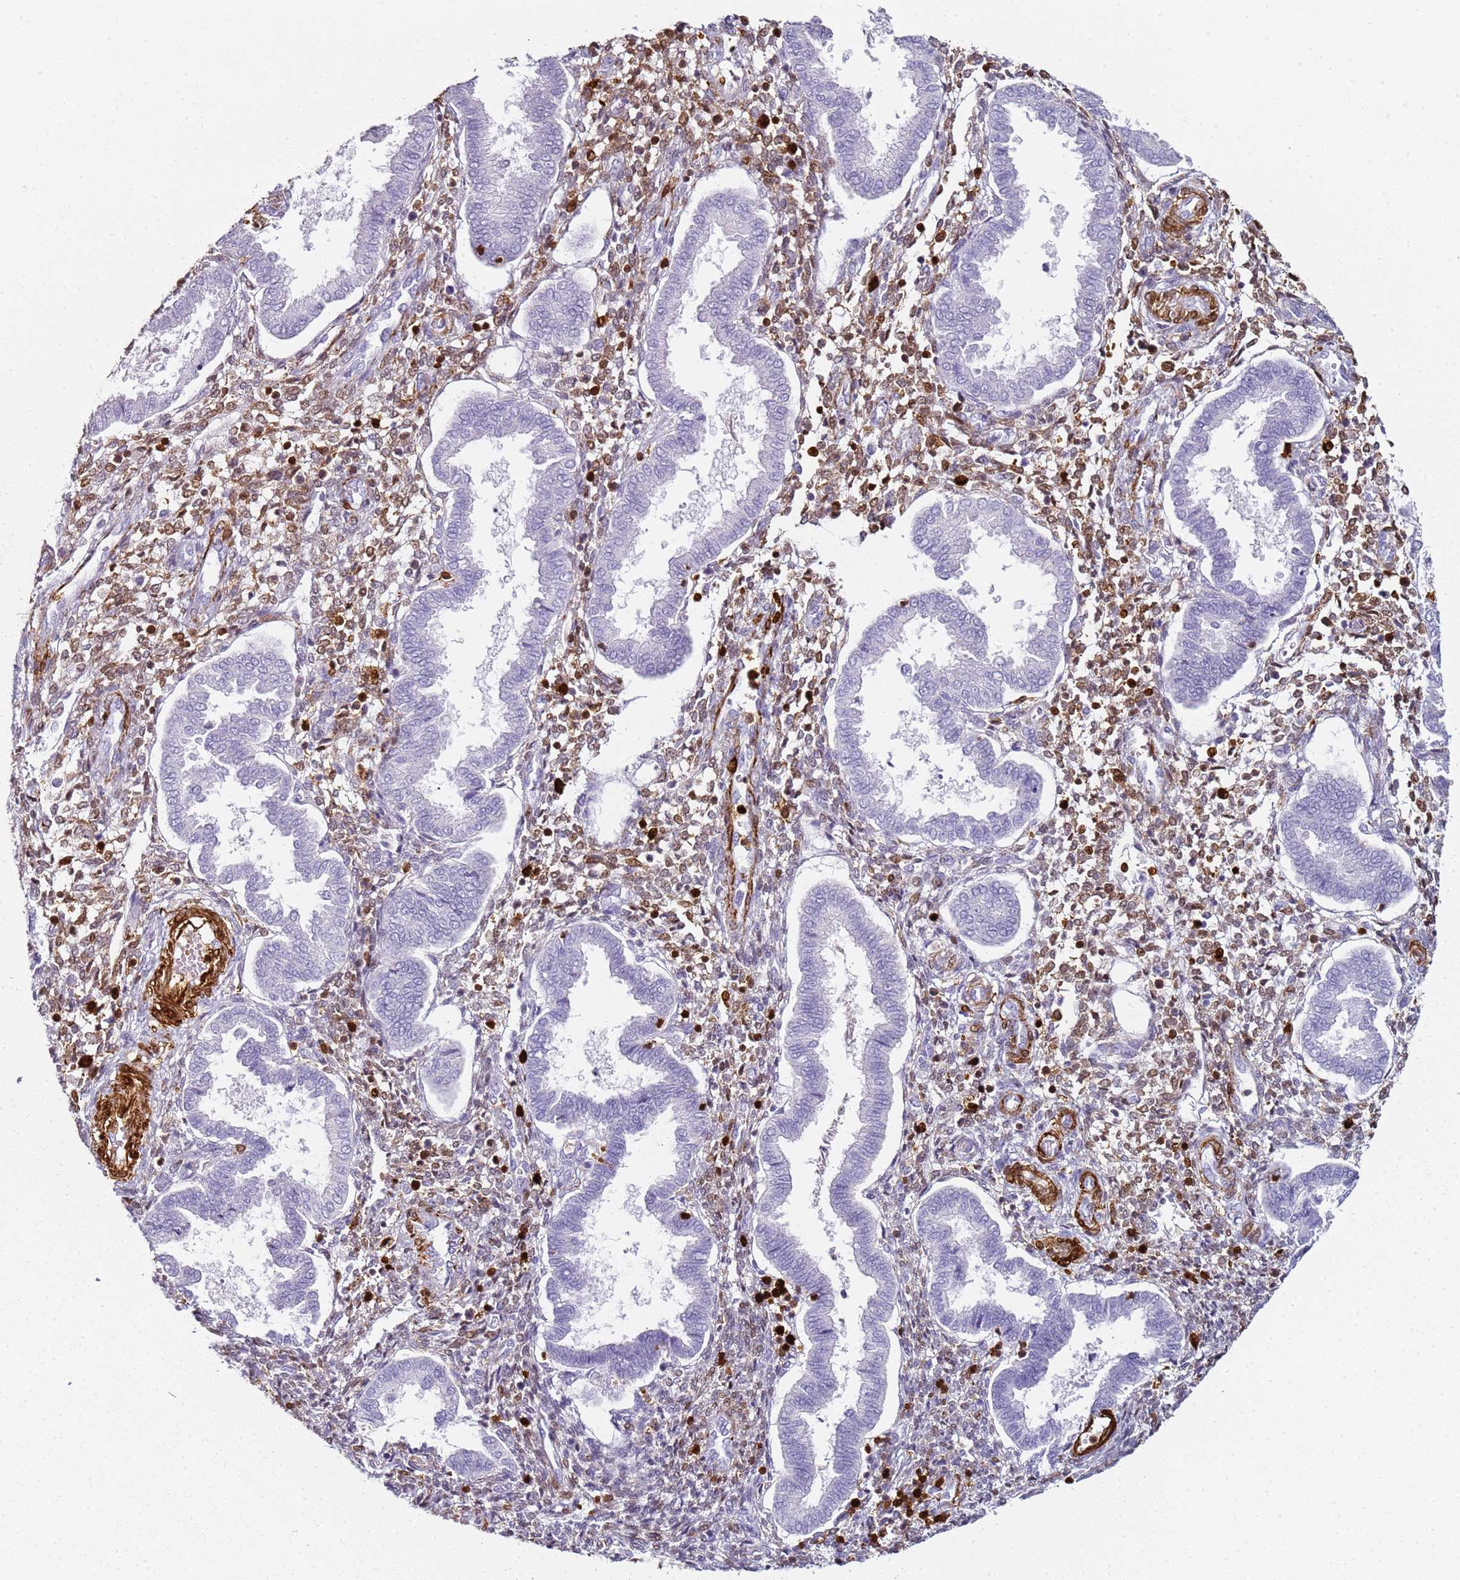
{"staining": {"intensity": "moderate", "quantity": "25%-75%", "location": "cytoplasmic/membranous,nuclear"}, "tissue": "endometrium", "cell_type": "Cells in endometrial stroma", "image_type": "normal", "snomed": [{"axis": "morphology", "description": "Normal tissue, NOS"}, {"axis": "topography", "description": "Endometrium"}], "caption": "Cells in endometrial stroma display medium levels of moderate cytoplasmic/membranous,nuclear staining in approximately 25%-75% of cells in unremarkable human endometrium. The protein is stained brown, and the nuclei are stained in blue (DAB IHC with brightfield microscopy, high magnification).", "gene": "S100A4", "patient": {"sex": "female", "age": 24}}